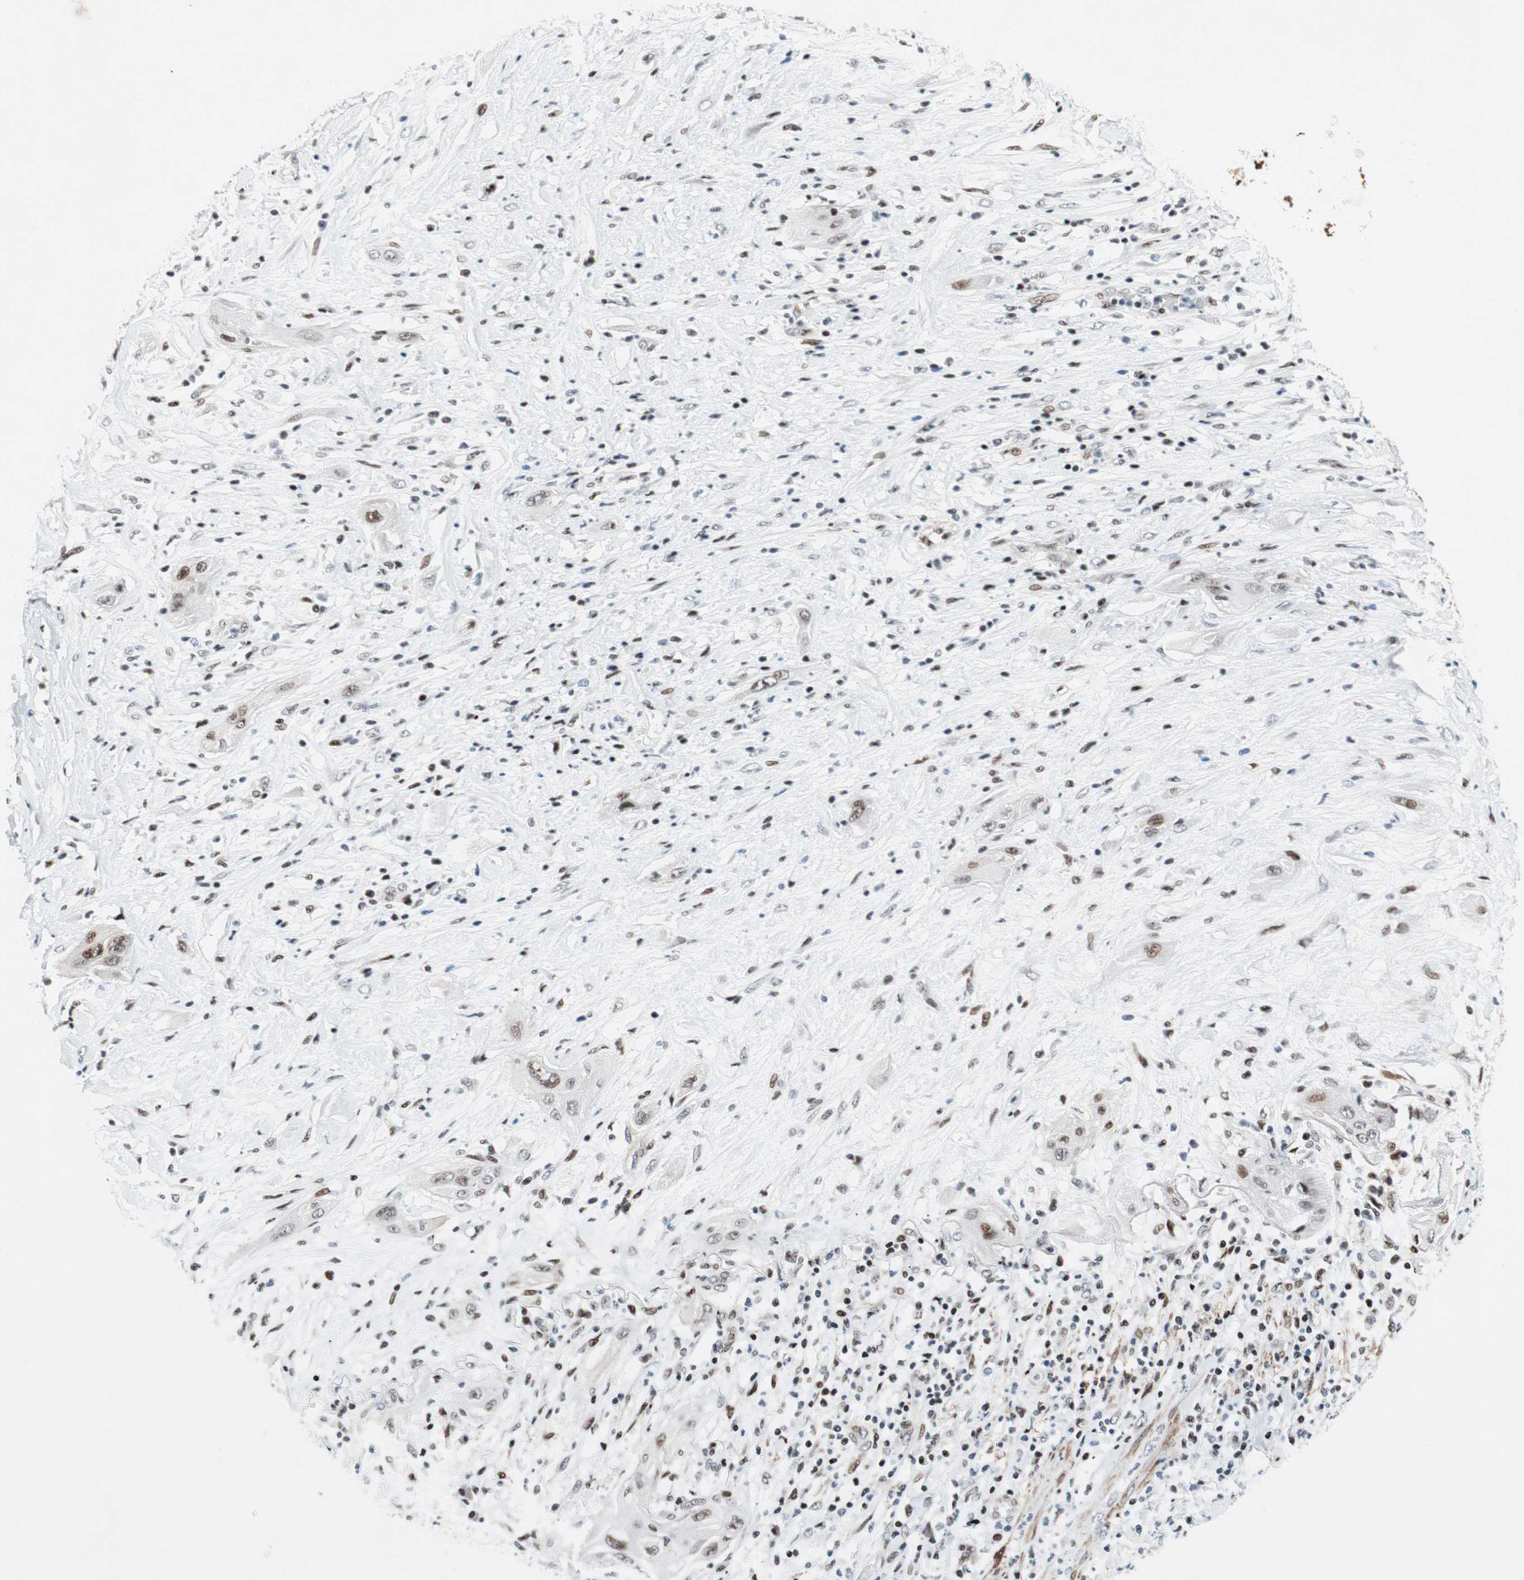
{"staining": {"intensity": "moderate", "quantity": "25%-75%", "location": "nuclear"}, "tissue": "lung cancer", "cell_type": "Tumor cells", "image_type": "cancer", "snomed": [{"axis": "morphology", "description": "Squamous cell carcinoma, NOS"}, {"axis": "topography", "description": "Lung"}], "caption": "Immunohistochemical staining of human lung squamous cell carcinoma shows medium levels of moderate nuclear protein positivity in approximately 25%-75% of tumor cells.", "gene": "FBXO44", "patient": {"sex": "female", "age": 47}}